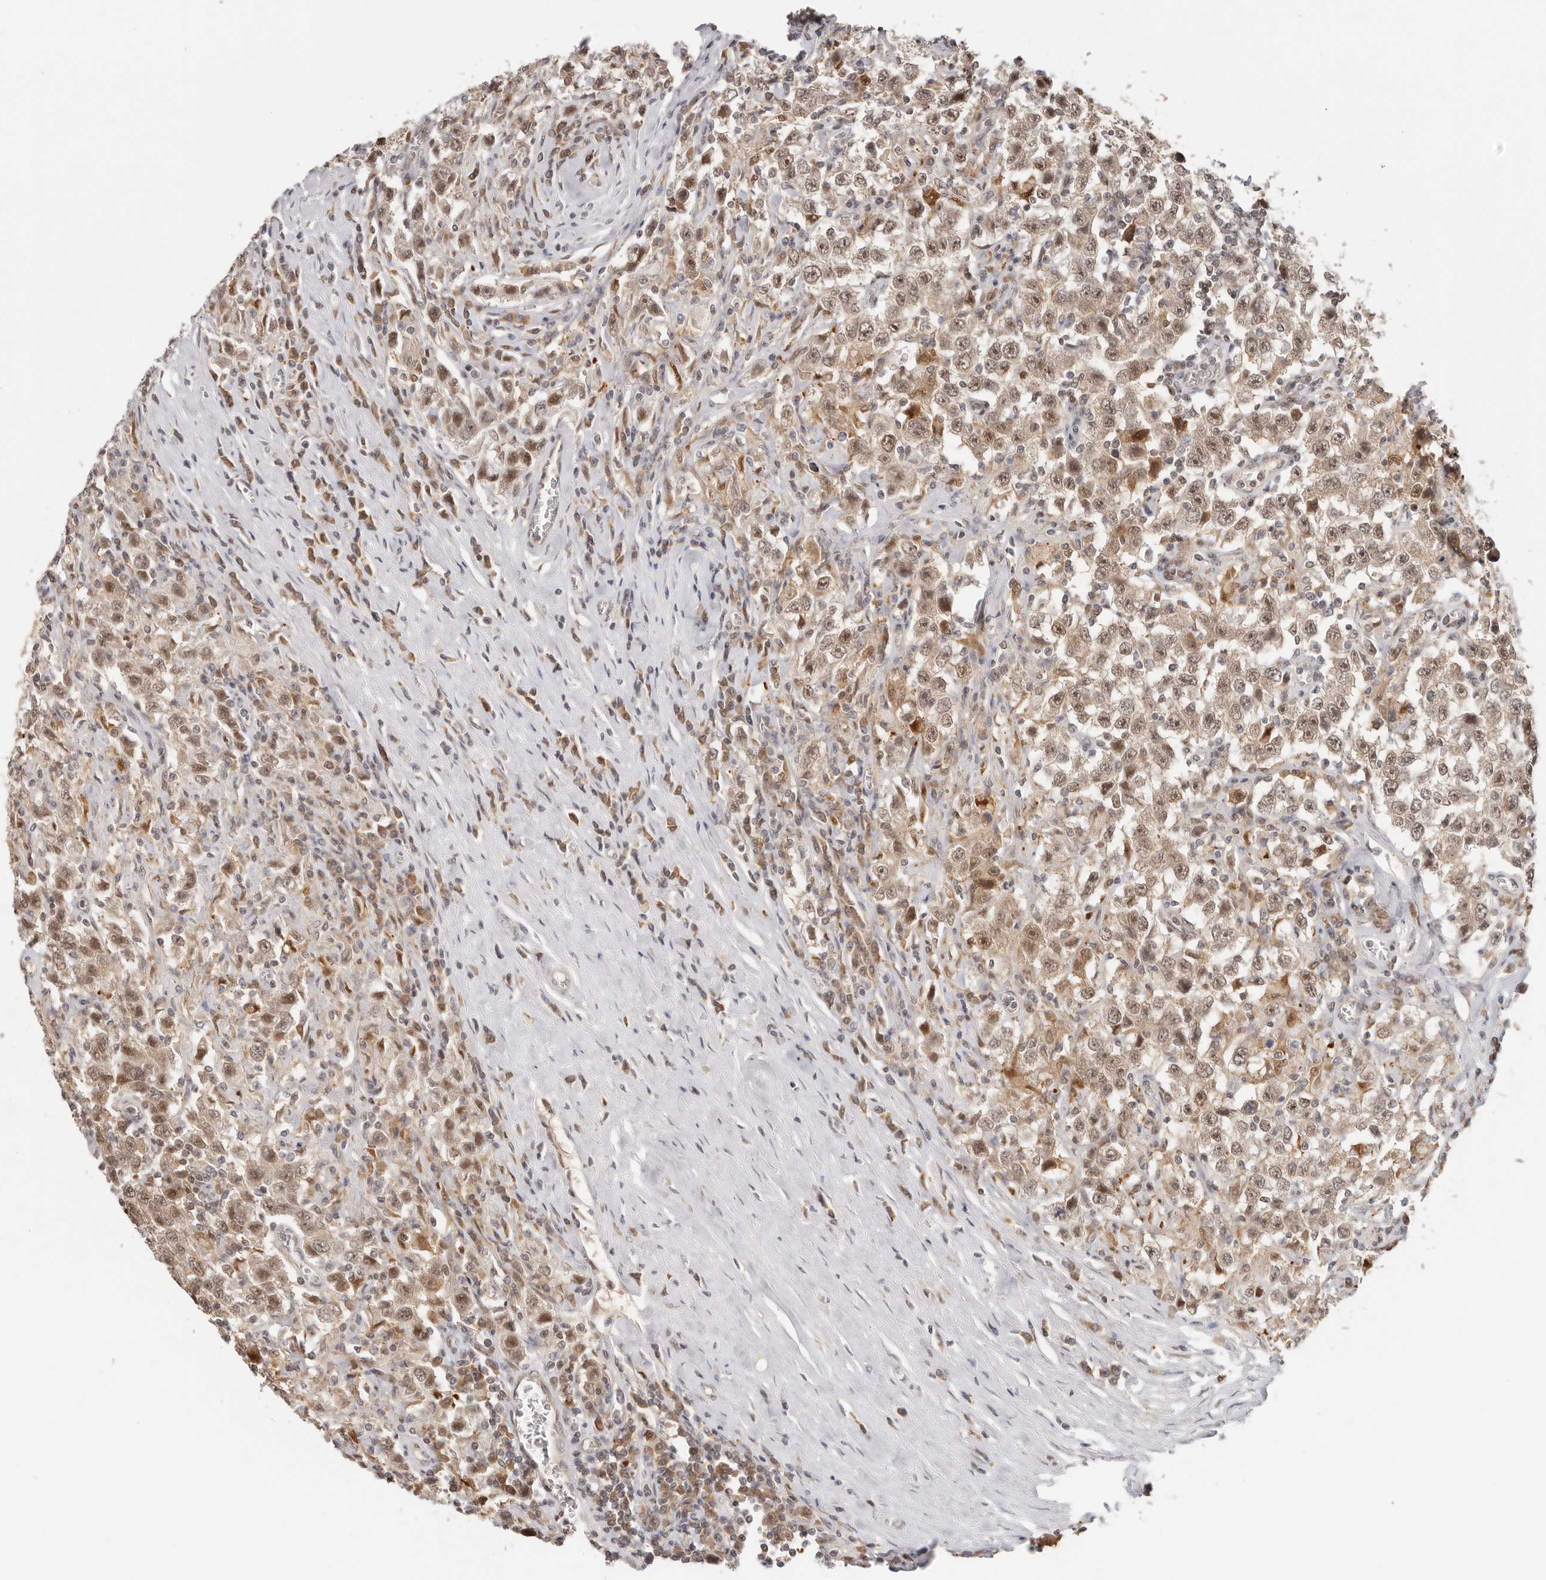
{"staining": {"intensity": "moderate", "quantity": ">75%", "location": "cytoplasmic/membranous,nuclear"}, "tissue": "testis cancer", "cell_type": "Tumor cells", "image_type": "cancer", "snomed": [{"axis": "morphology", "description": "Seminoma, NOS"}, {"axis": "topography", "description": "Testis"}], "caption": "Protein expression analysis of human testis cancer (seminoma) reveals moderate cytoplasmic/membranous and nuclear expression in about >75% of tumor cells. The staining is performed using DAB (3,3'-diaminobenzidine) brown chromogen to label protein expression. The nuclei are counter-stained blue using hematoxylin.", "gene": "LARP7", "patient": {"sex": "male", "age": 41}}